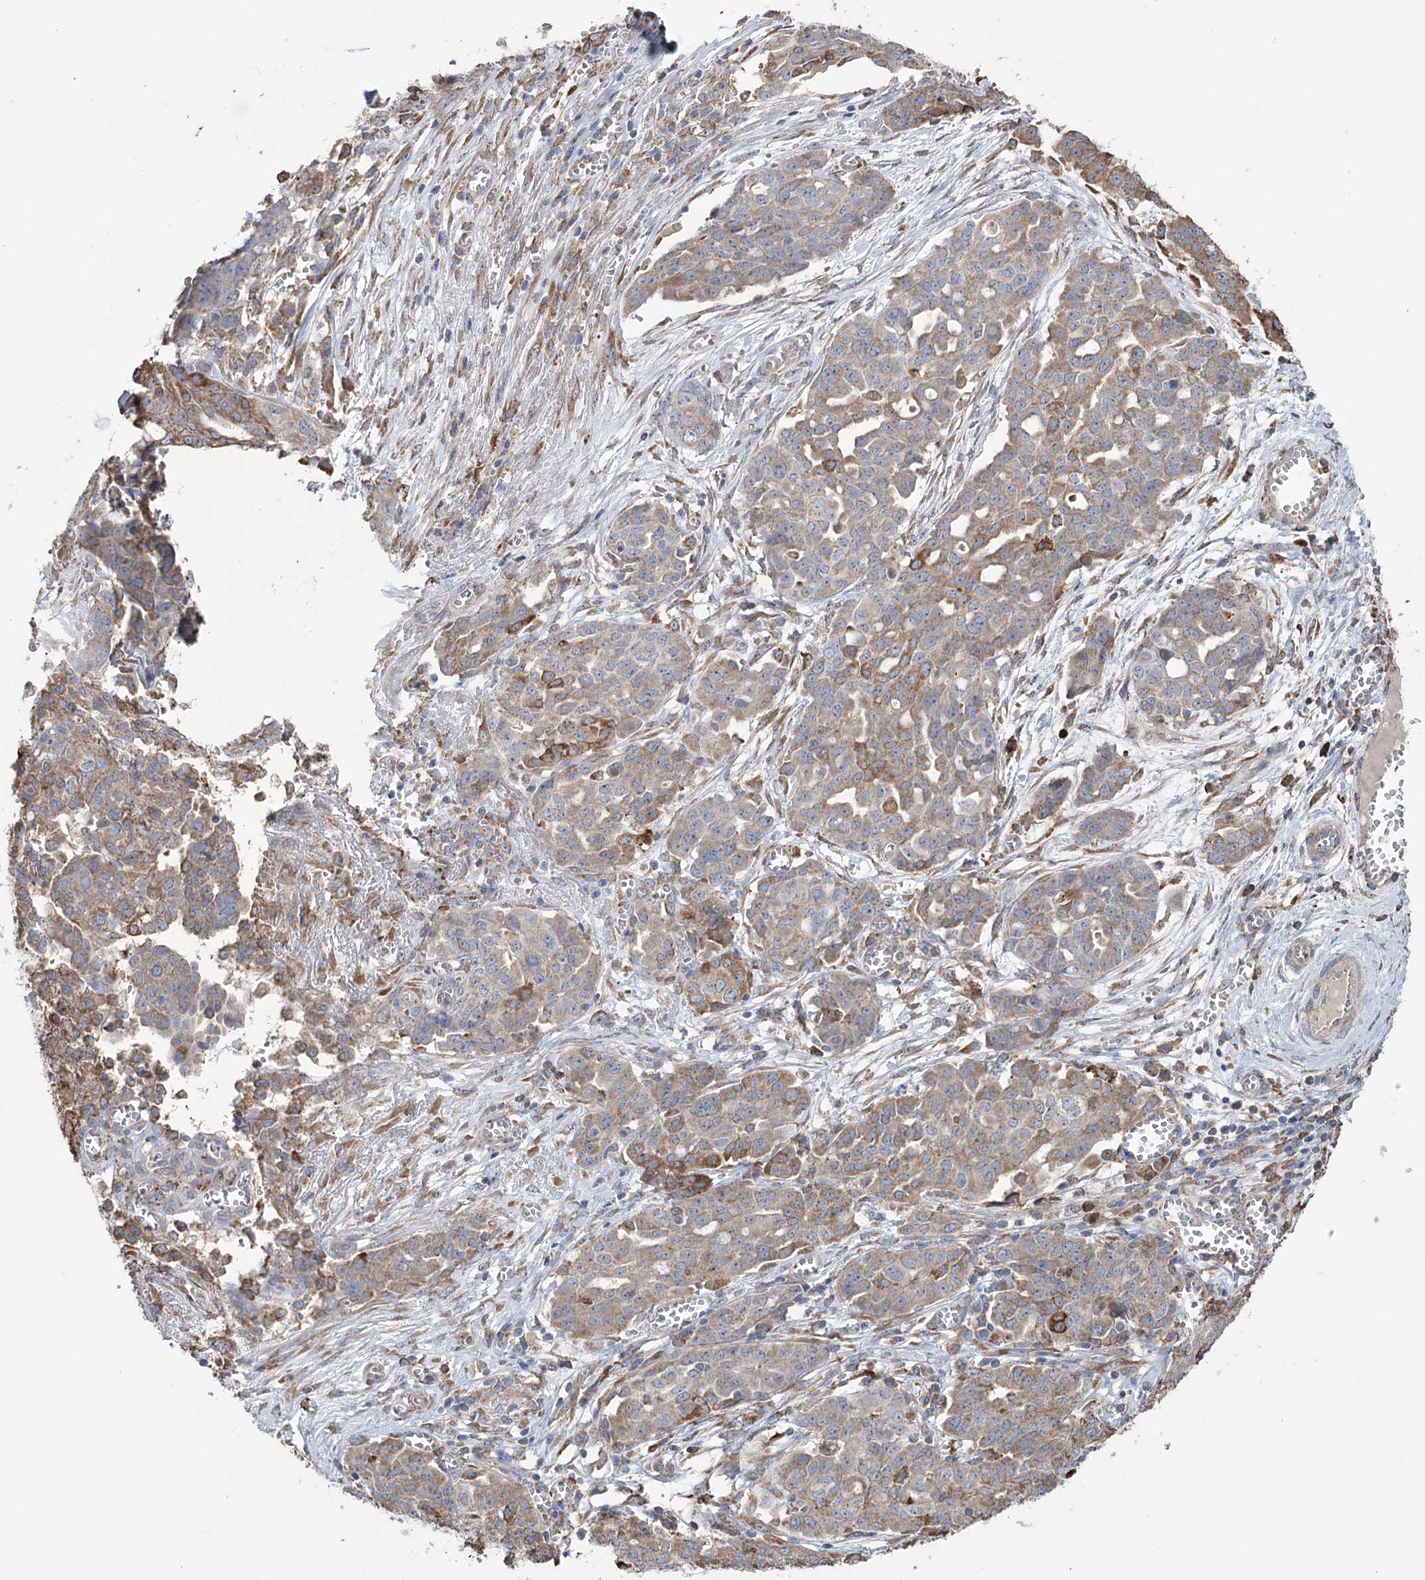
{"staining": {"intensity": "moderate", "quantity": "25%-75%", "location": "cytoplasmic/membranous"}, "tissue": "ovarian cancer", "cell_type": "Tumor cells", "image_type": "cancer", "snomed": [{"axis": "morphology", "description": "Cystadenocarcinoma, serous, NOS"}, {"axis": "topography", "description": "Soft tissue"}, {"axis": "topography", "description": "Ovary"}], "caption": "IHC staining of ovarian cancer (serous cystadenocarcinoma), which exhibits medium levels of moderate cytoplasmic/membranous positivity in approximately 25%-75% of tumor cells indicating moderate cytoplasmic/membranous protein positivity. The staining was performed using DAB (brown) for protein detection and nuclei were counterstained in hematoxylin (blue).", "gene": "TRIM71", "patient": {"sex": "female", "age": 57}}